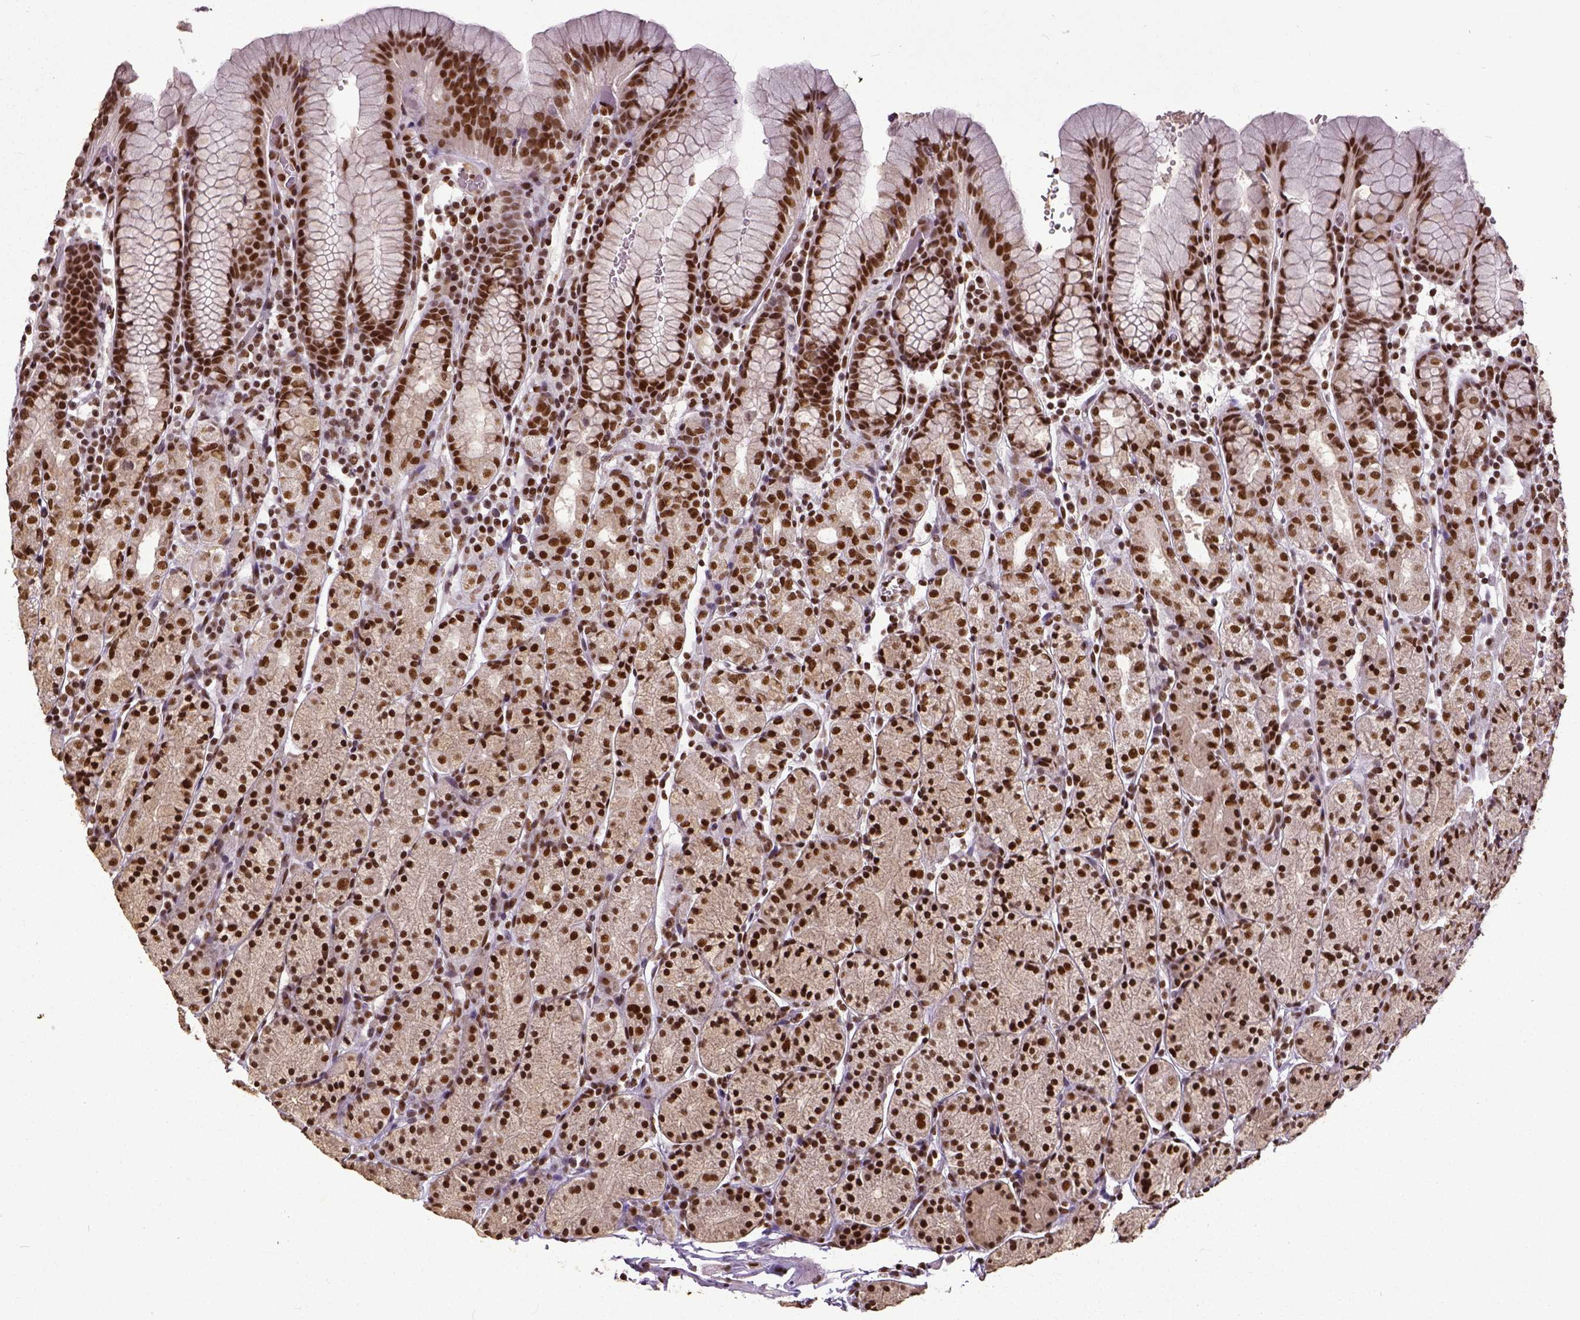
{"staining": {"intensity": "strong", "quantity": ">75%", "location": "nuclear"}, "tissue": "stomach", "cell_type": "Glandular cells", "image_type": "normal", "snomed": [{"axis": "morphology", "description": "Normal tissue, NOS"}, {"axis": "topography", "description": "Stomach, upper"}, {"axis": "topography", "description": "Stomach"}], "caption": "IHC of benign human stomach reveals high levels of strong nuclear expression in approximately >75% of glandular cells.", "gene": "ATRX", "patient": {"sex": "male", "age": 62}}